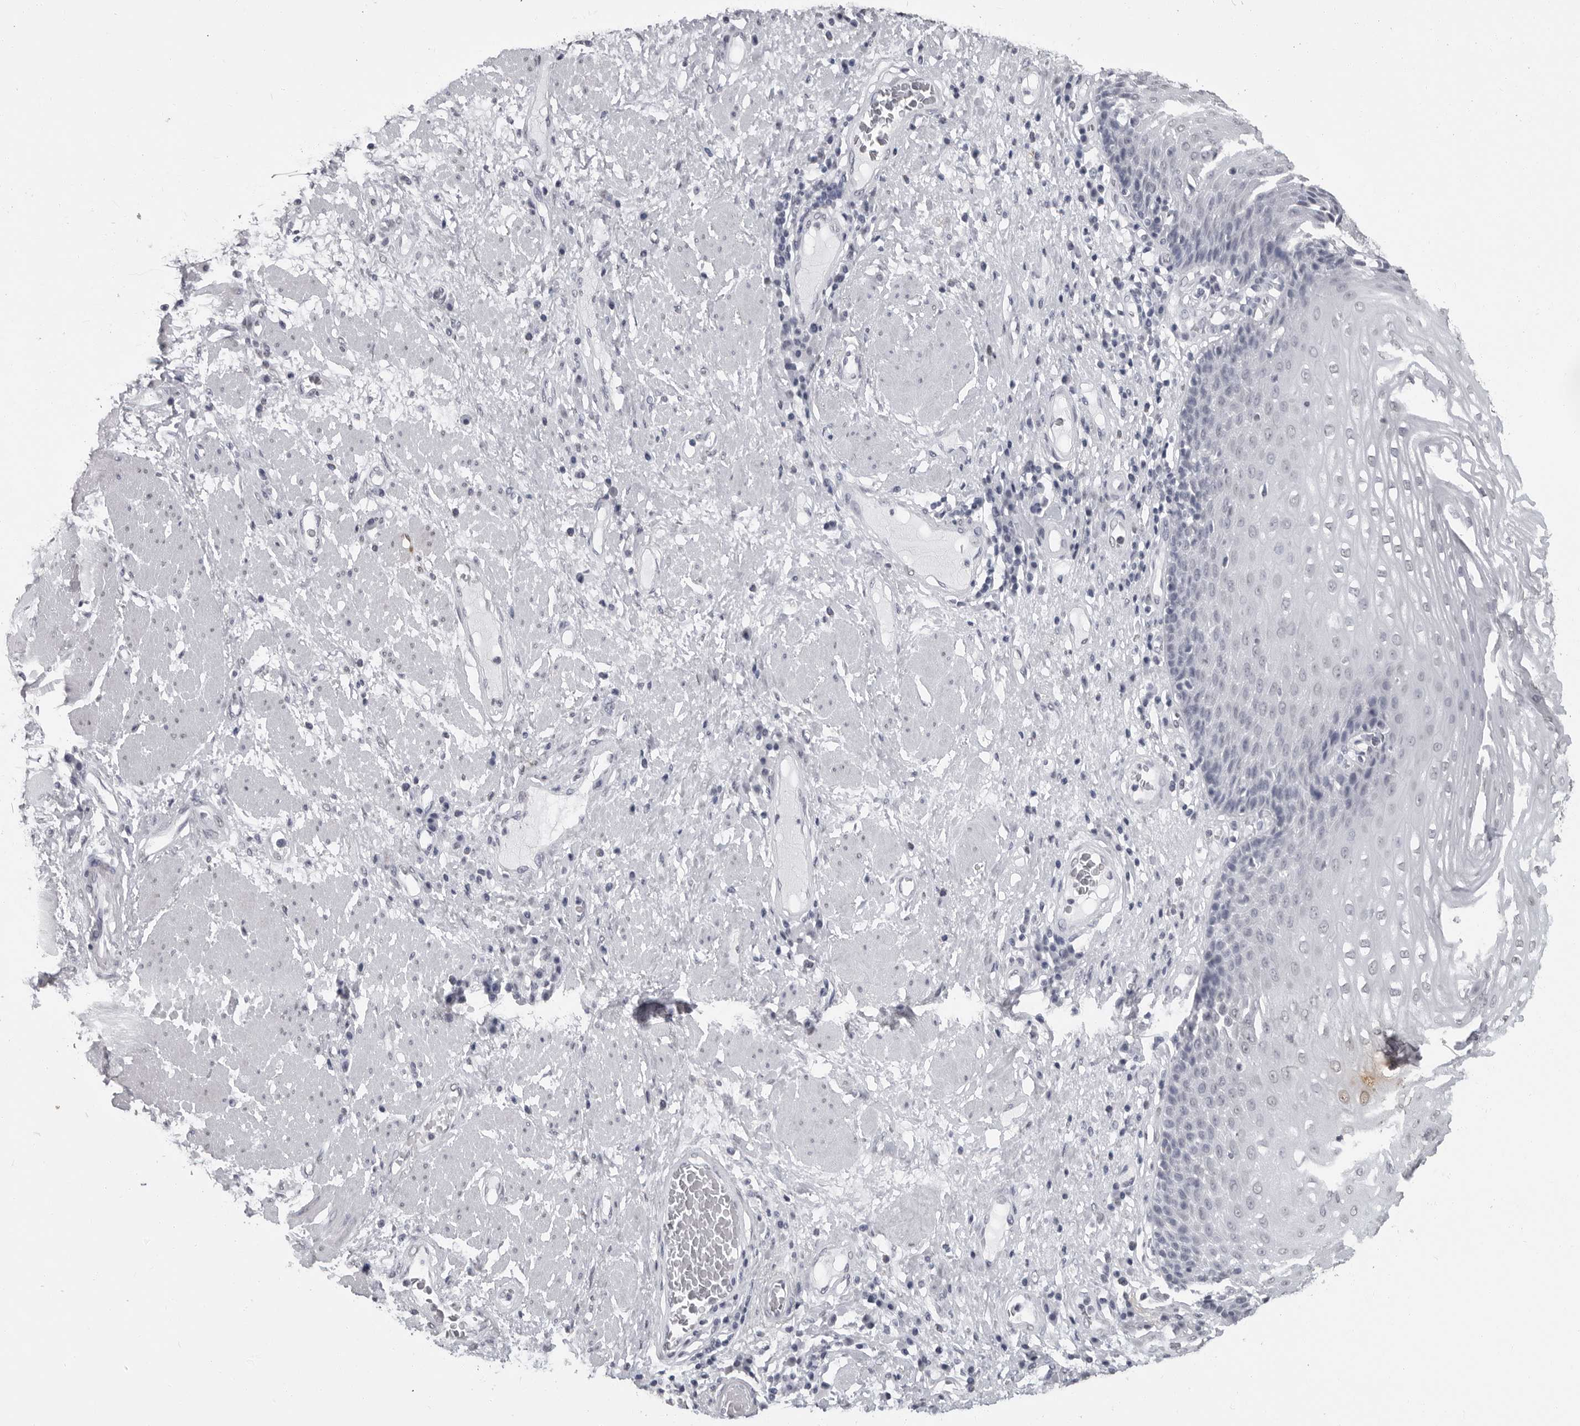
{"staining": {"intensity": "negative", "quantity": "none", "location": "none"}, "tissue": "esophagus", "cell_type": "Squamous epithelial cells", "image_type": "normal", "snomed": [{"axis": "morphology", "description": "Normal tissue, NOS"}, {"axis": "morphology", "description": "Adenocarcinoma, NOS"}, {"axis": "topography", "description": "Esophagus"}], "caption": "This is a histopathology image of IHC staining of unremarkable esophagus, which shows no expression in squamous epithelial cells.", "gene": "HEPACAM", "patient": {"sex": "male", "age": 62}}